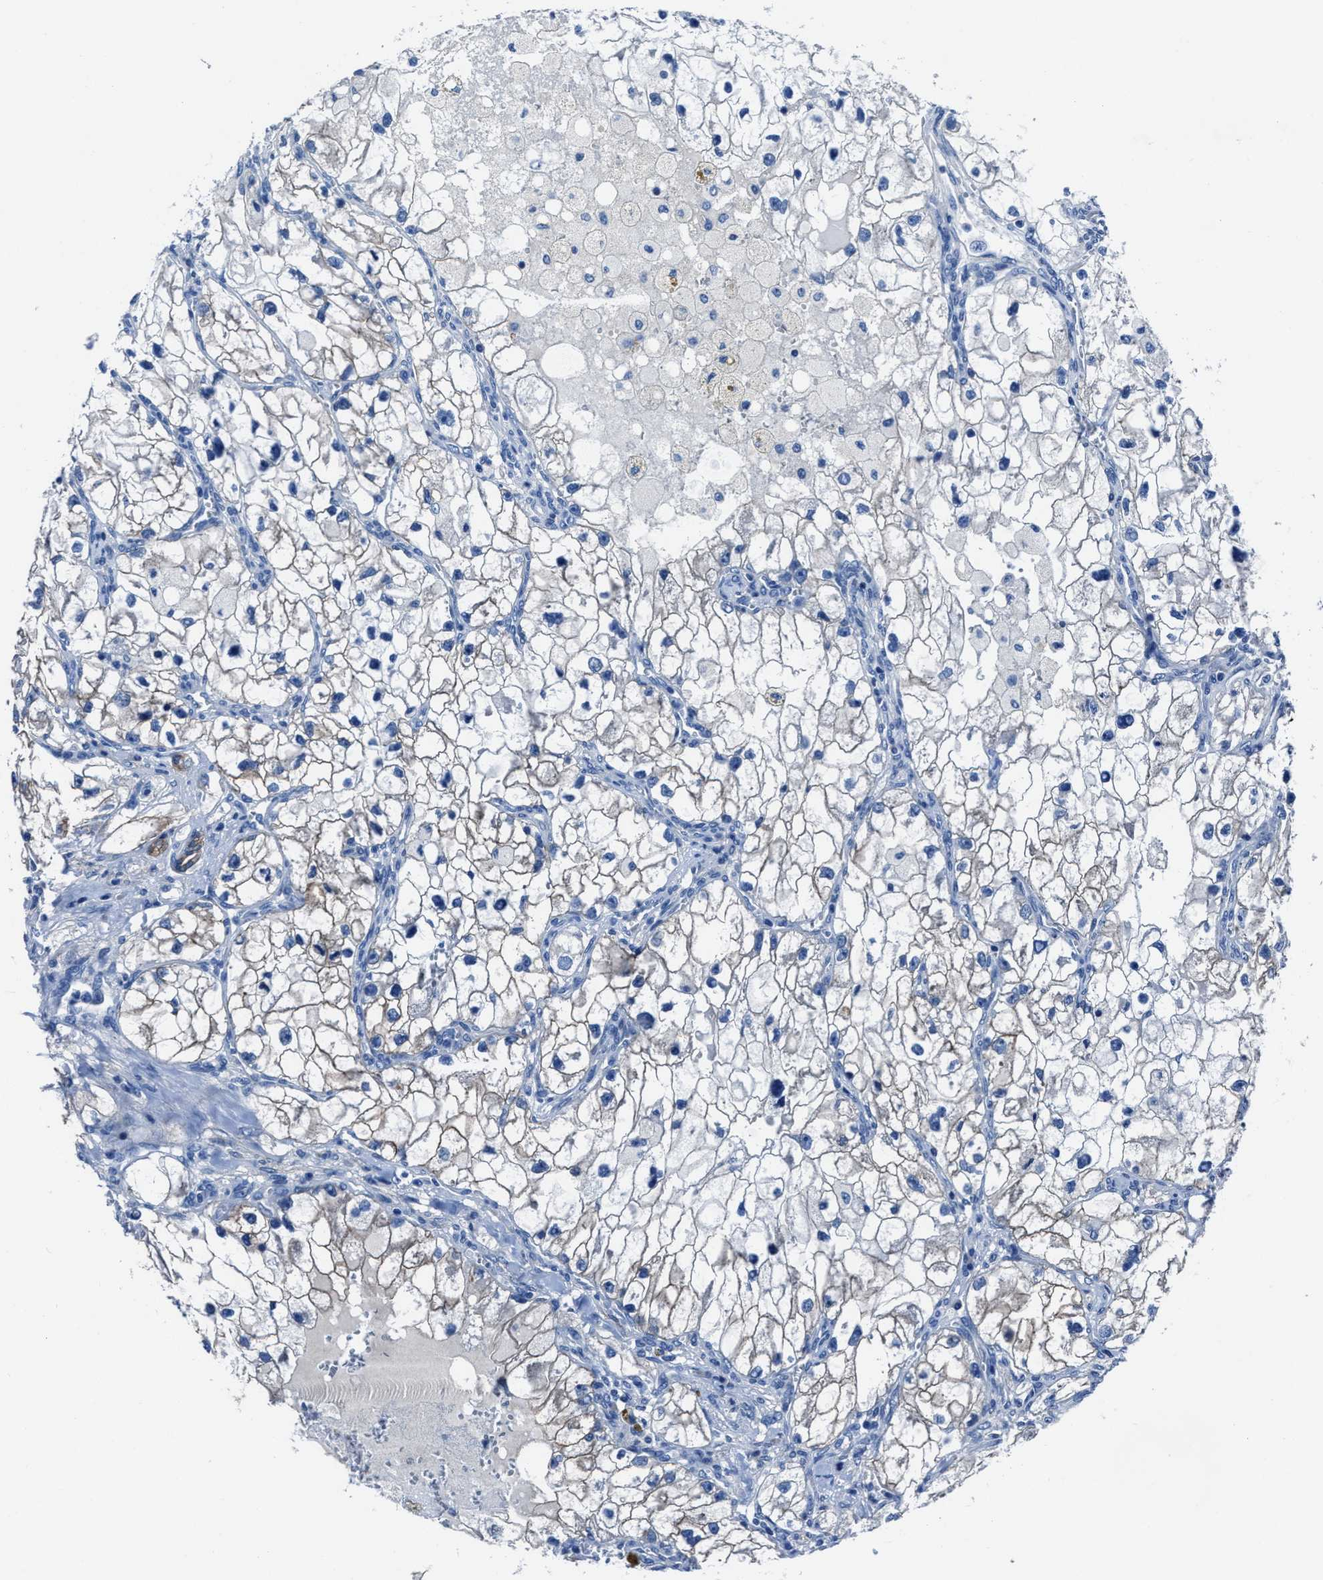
{"staining": {"intensity": "negative", "quantity": "none", "location": "none"}, "tissue": "renal cancer", "cell_type": "Tumor cells", "image_type": "cancer", "snomed": [{"axis": "morphology", "description": "Adenocarcinoma, NOS"}, {"axis": "topography", "description": "Kidney"}], "caption": "Tumor cells show no significant positivity in renal adenocarcinoma. (IHC, brightfield microscopy, high magnification).", "gene": "LMO7", "patient": {"sex": "female", "age": 70}}